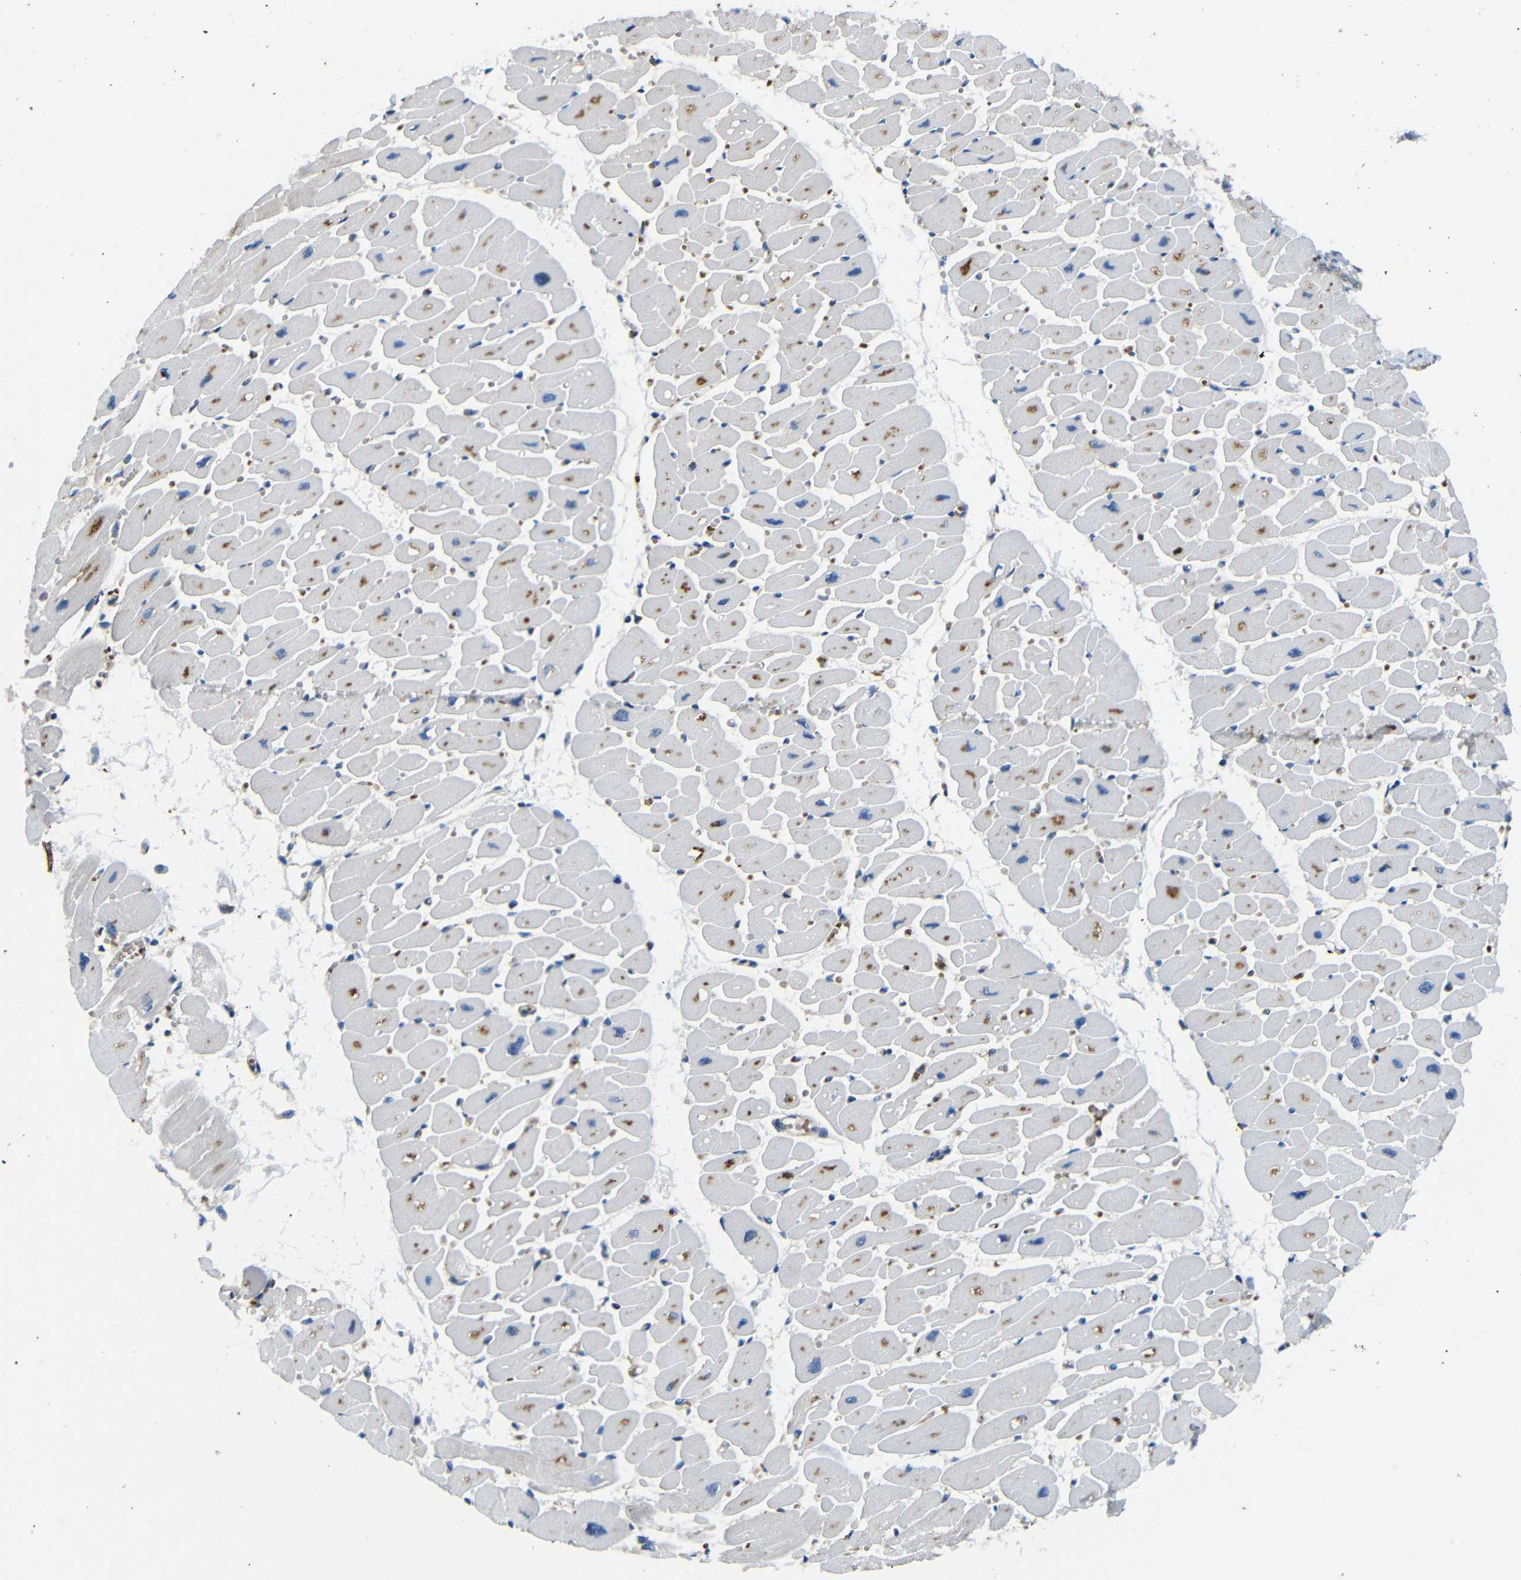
{"staining": {"intensity": "moderate", "quantity": "<25%", "location": "cytoplasmic/membranous"}, "tissue": "heart muscle", "cell_type": "Cardiomyocytes", "image_type": "normal", "snomed": [{"axis": "morphology", "description": "Normal tissue, NOS"}, {"axis": "topography", "description": "Heart"}], "caption": "Immunohistochemistry (IHC) micrograph of unremarkable human heart muscle stained for a protein (brown), which exhibits low levels of moderate cytoplasmic/membranous staining in about <25% of cardiomyocytes.", "gene": "MYO1B", "patient": {"sex": "female", "age": 54}}